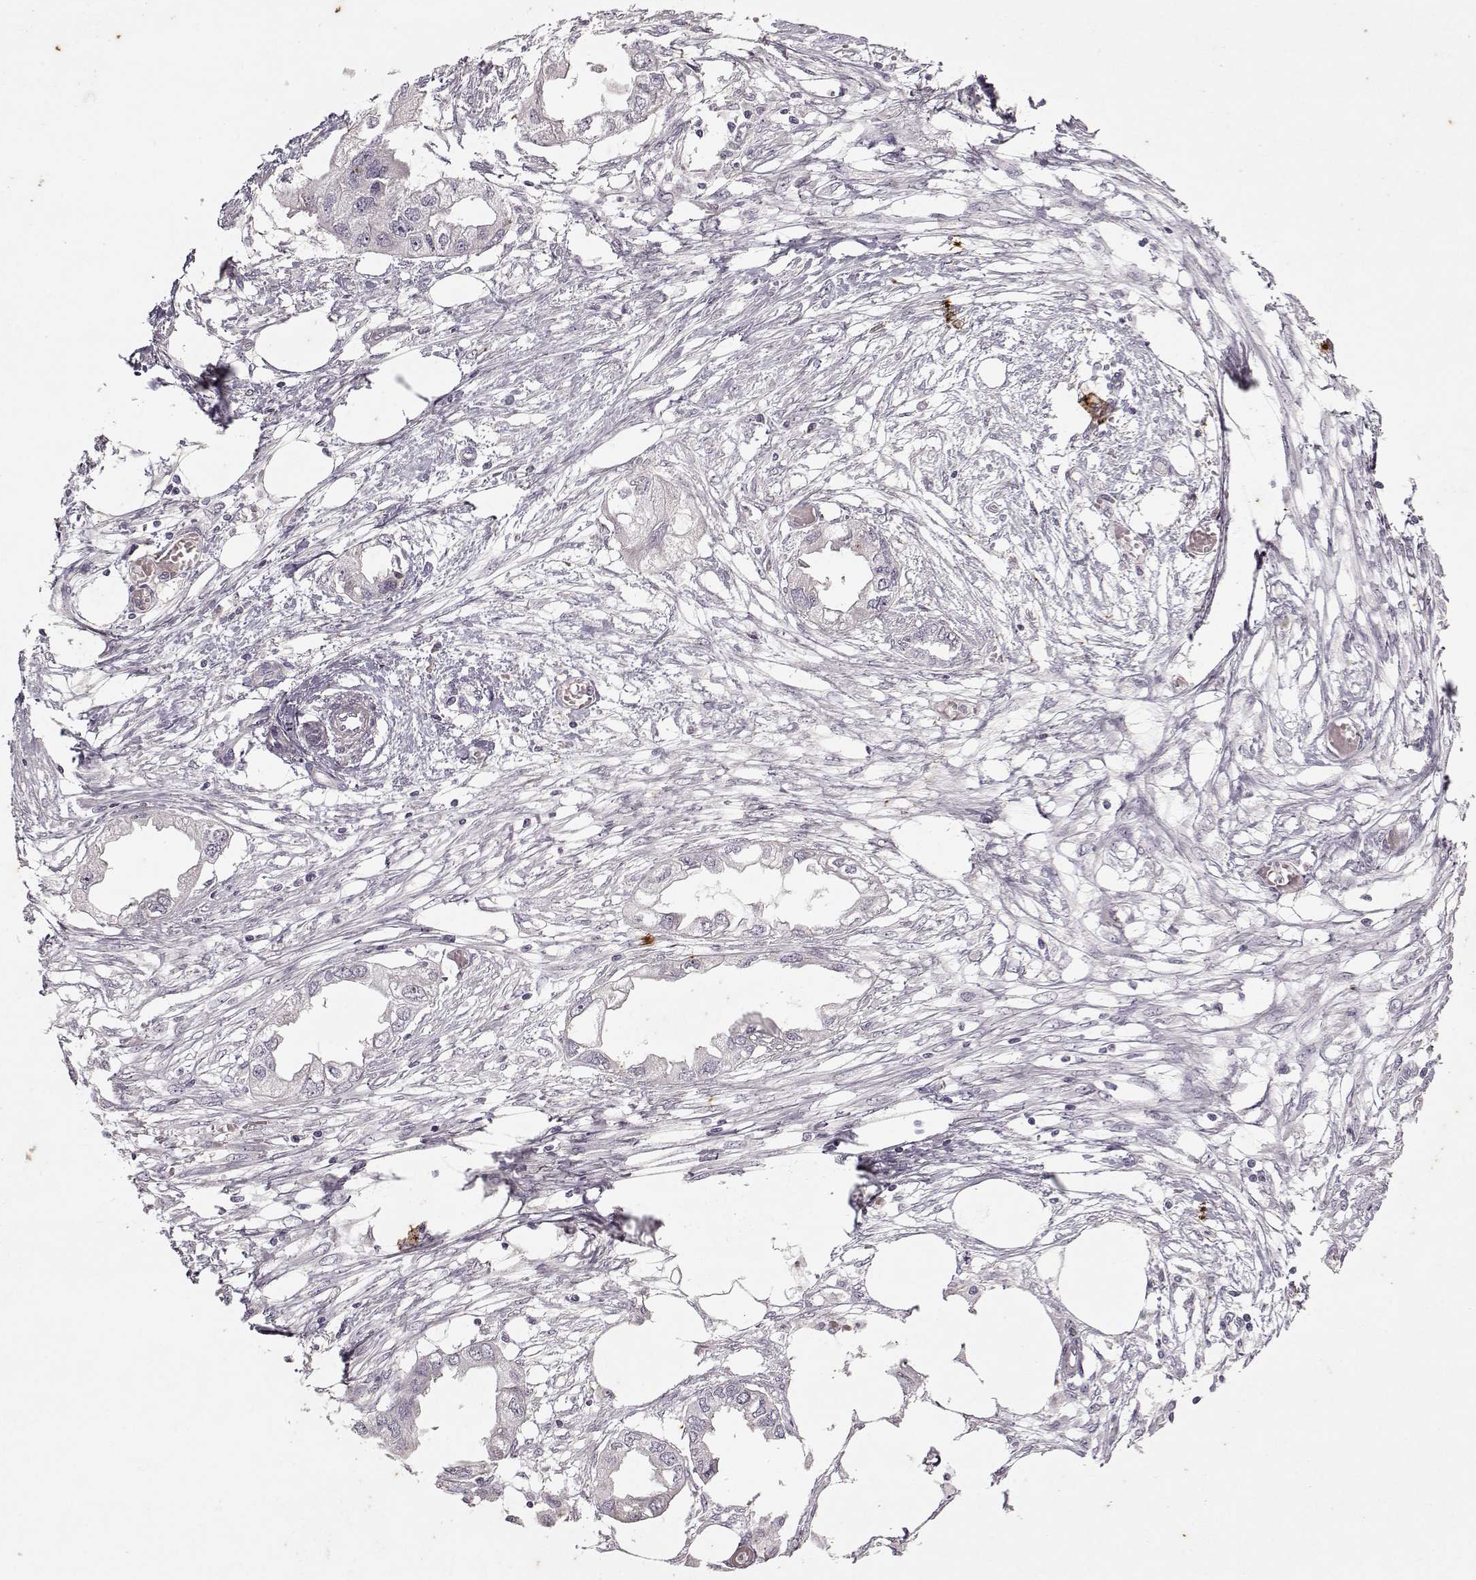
{"staining": {"intensity": "negative", "quantity": "none", "location": "none"}, "tissue": "endometrial cancer", "cell_type": "Tumor cells", "image_type": "cancer", "snomed": [{"axis": "morphology", "description": "Adenocarcinoma, NOS"}, {"axis": "morphology", "description": "Adenocarcinoma, metastatic, NOS"}, {"axis": "topography", "description": "Adipose tissue"}, {"axis": "topography", "description": "Endometrium"}], "caption": "Tumor cells show no significant protein staining in metastatic adenocarcinoma (endometrial).", "gene": "KRT9", "patient": {"sex": "female", "age": 67}}